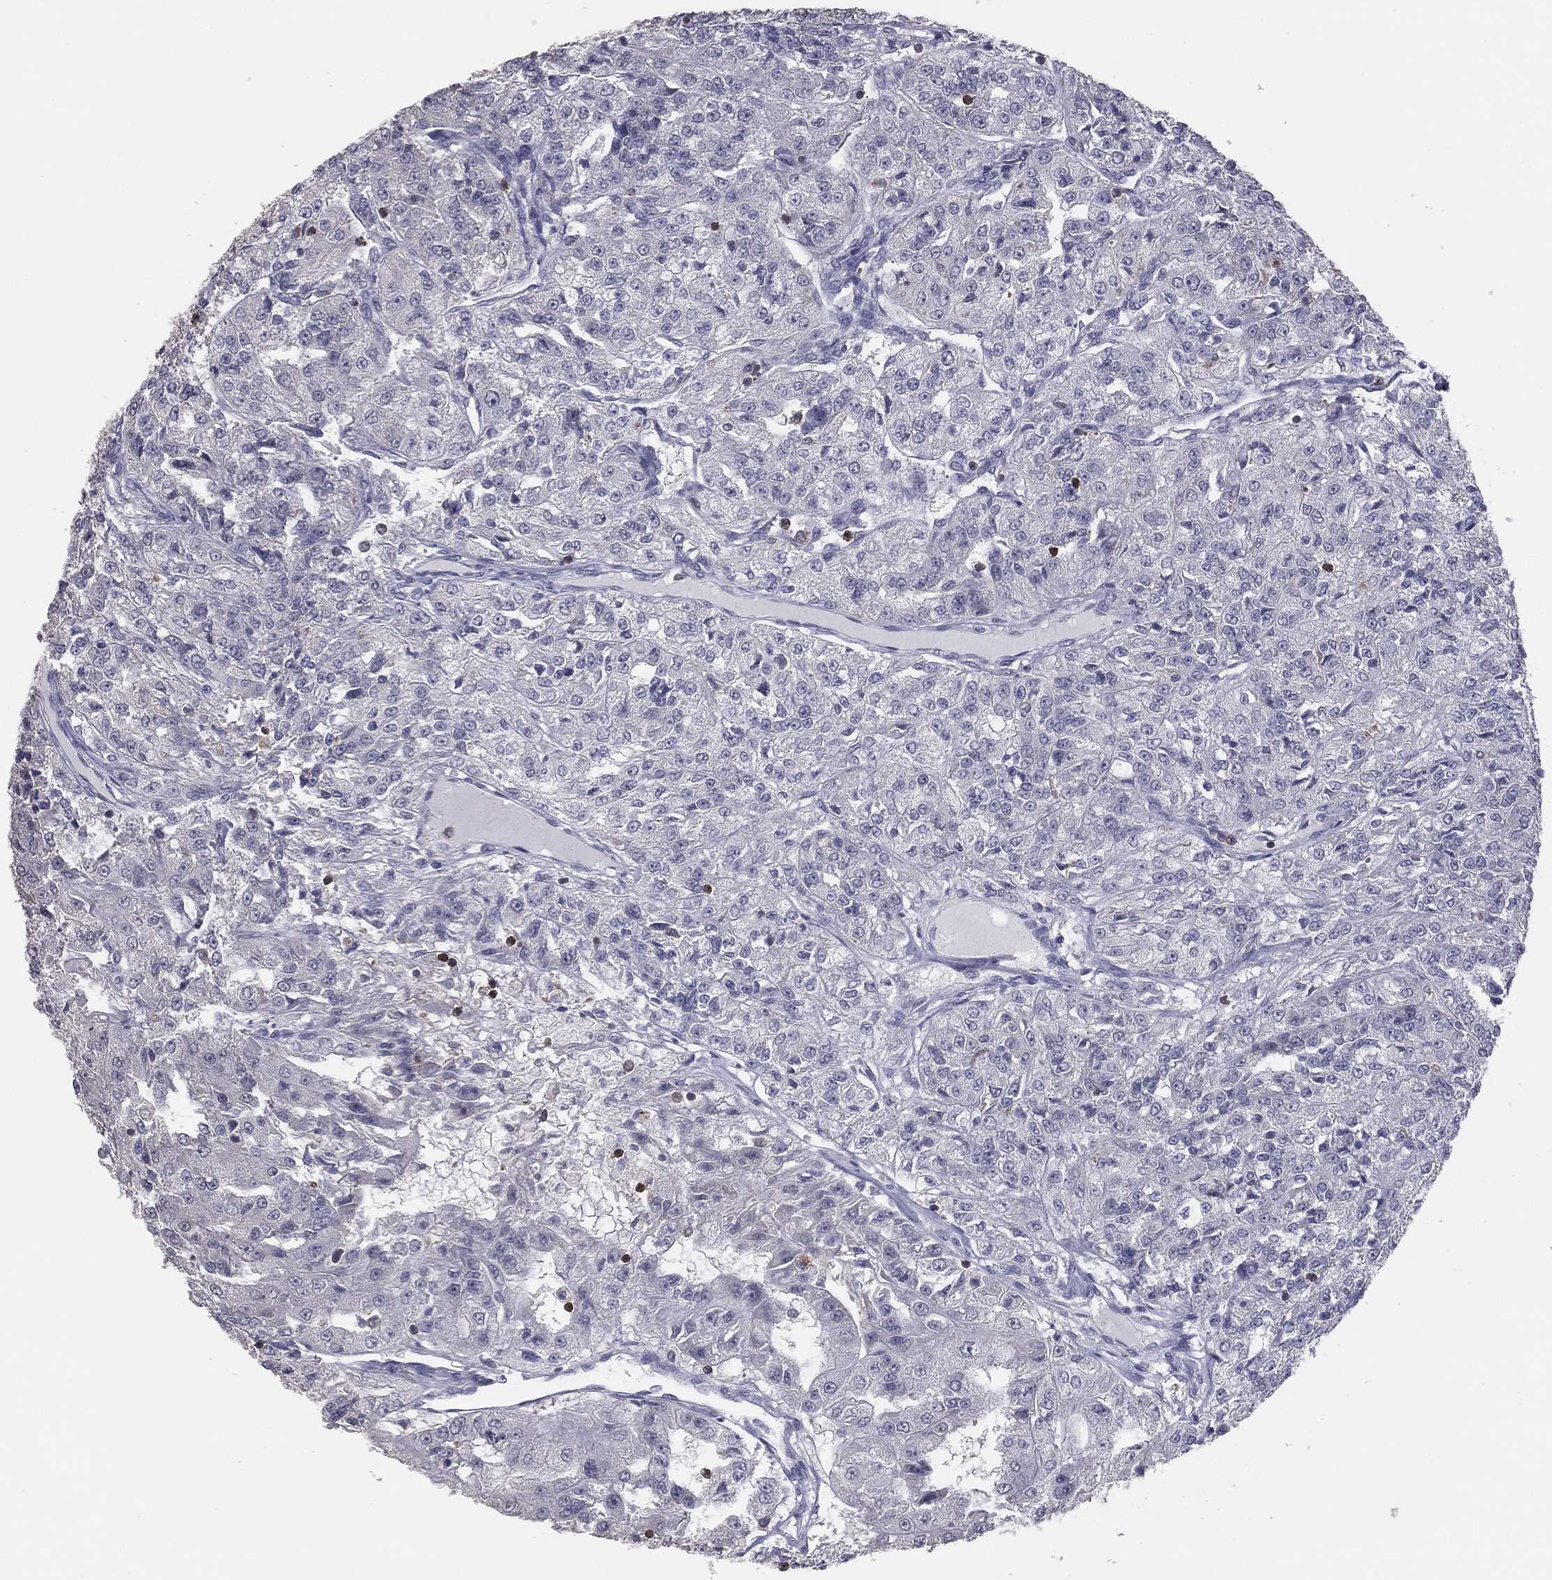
{"staining": {"intensity": "negative", "quantity": "none", "location": "none"}, "tissue": "renal cancer", "cell_type": "Tumor cells", "image_type": "cancer", "snomed": [{"axis": "morphology", "description": "Adenocarcinoma, NOS"}, {"axis": "topography", "description": "Kidney"}], "caption": "Immunohistochemistry (IHC) histopathology image of neoplastic tissue: renal cancer stained with DAB reveals no significant protein expression in tumor cells. Brightfield microscopy of immunohistochemistry stained with DAB (brown) and hematoxylin (blue), captured at high magnification.", "gene": "PSTPIP1", "patient": {"sex": "female", "age": 63}}